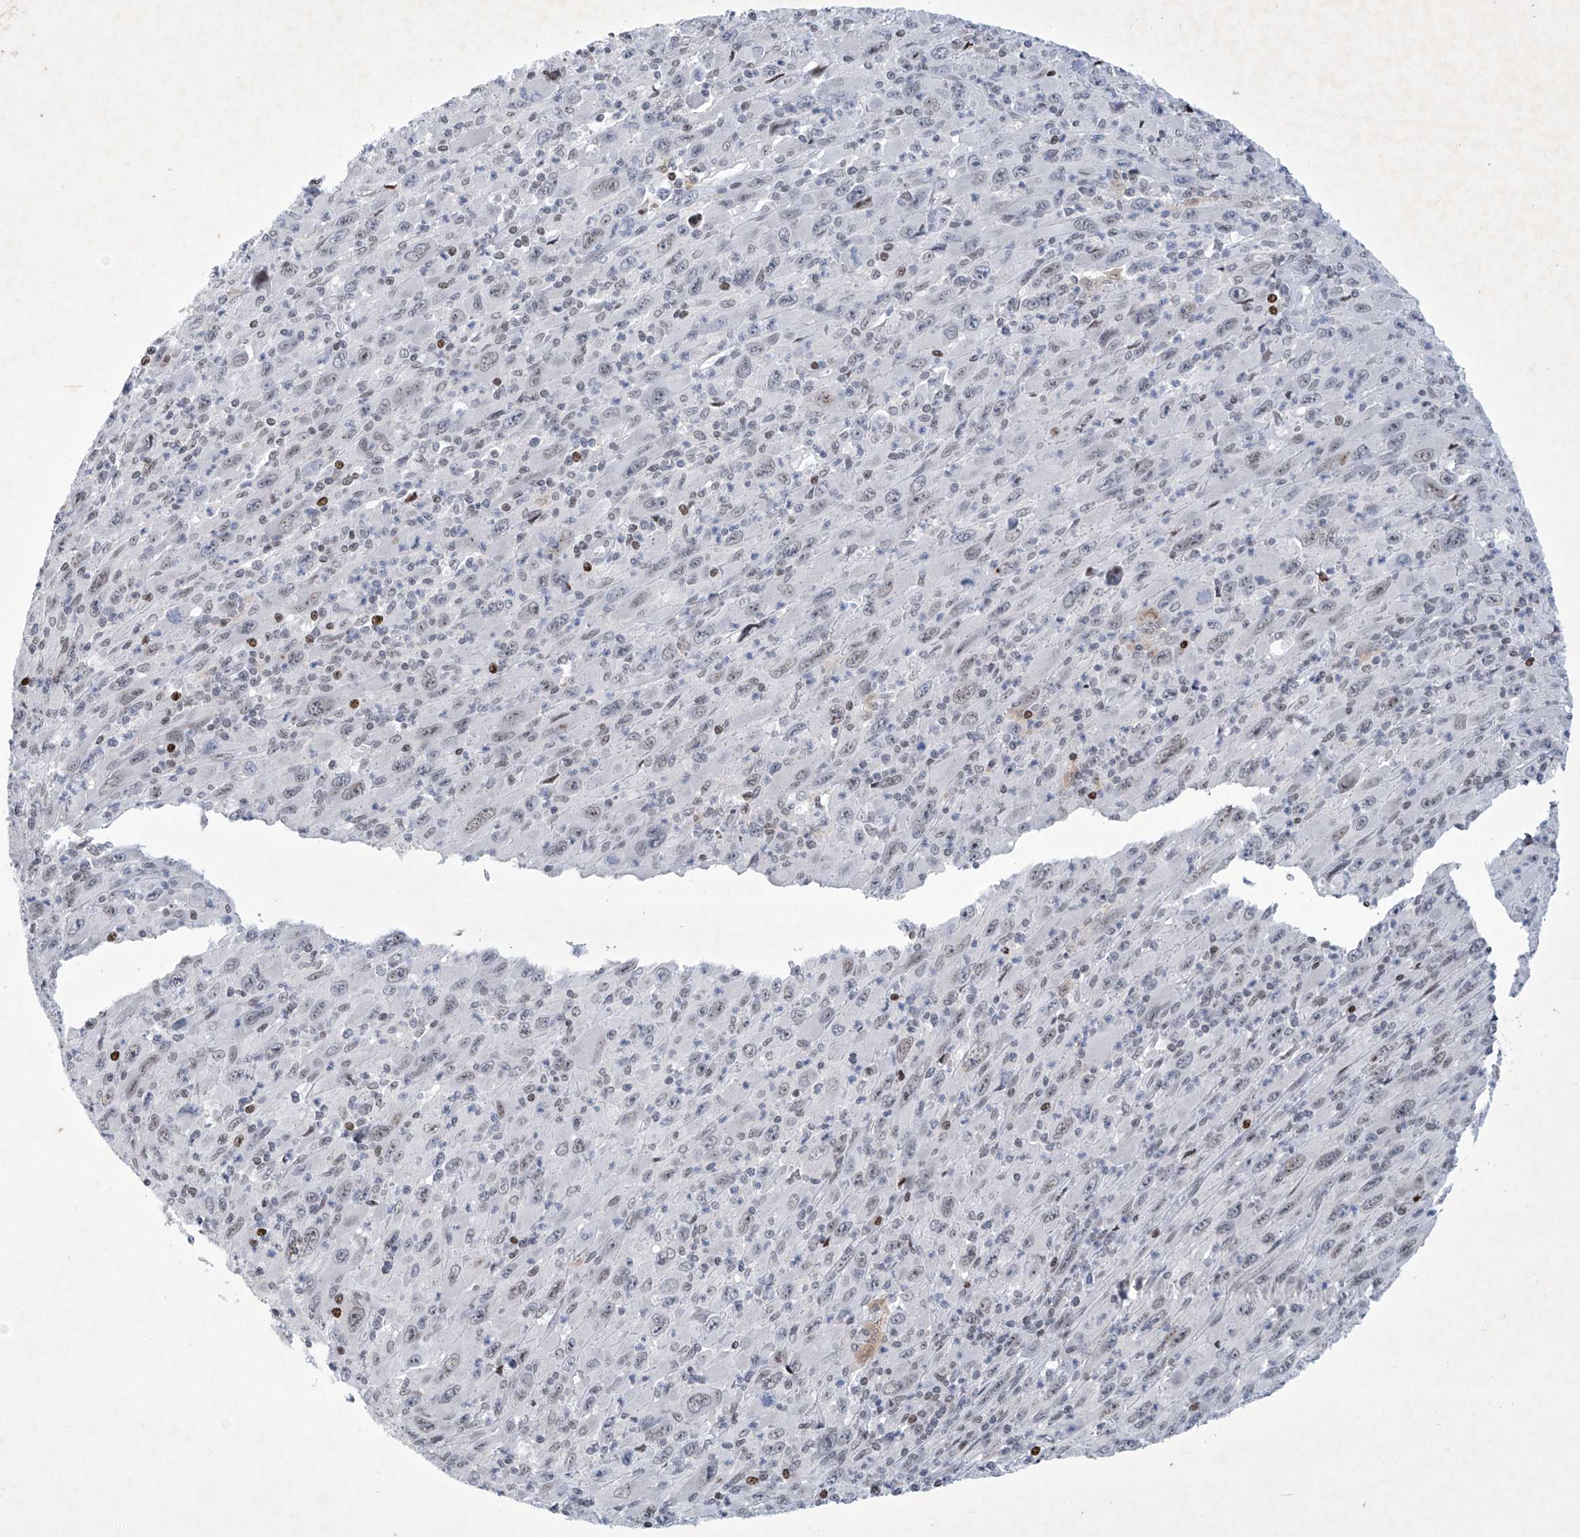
{"staining": {"intensity": "weak", "quantity": "<25%", "location": "nuclear"}, "tissue": "melanoma", "cell_type": "Tumor cells", "image_type": "cancer", "snomed": [{"axis": "morphology", "description": "Malignant melanoma, Metastatic site"}, {"axis": "topography", "description": "Skin"}], "caption": "There is no significant positivity in tumor cells of melanoma.", "gene": "RFX7", "patient": {"sex": "female", "age": 56}}